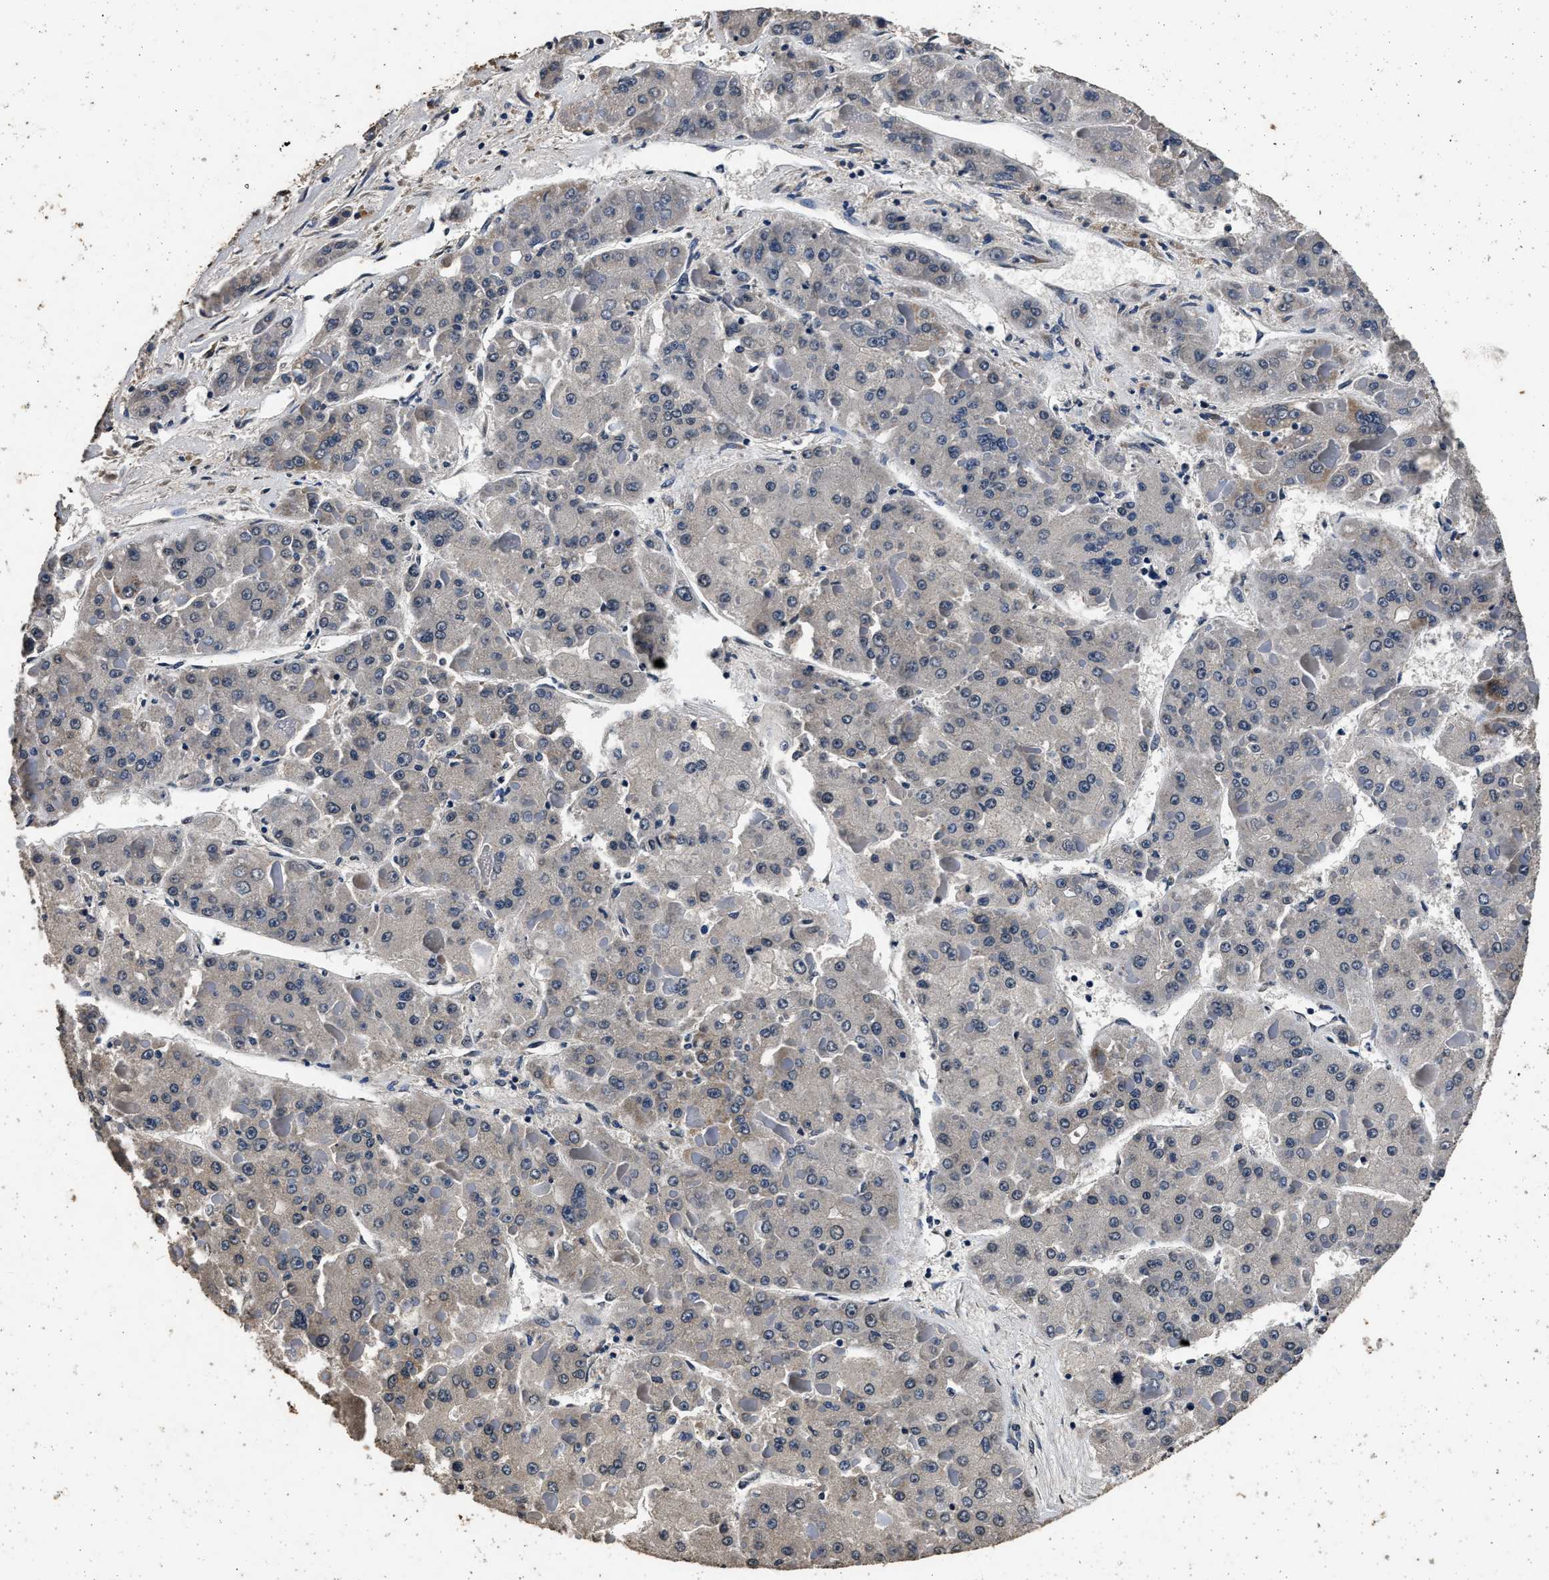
{"staining": {"intensity": "negative", "quantity": "none", "location": "none"}, "tissue": "liver cancer", "cell_type": "Tumor cells", "image_type": "cancer", "snomed": [{"axis": "morphology", "description": "Carcinoma, Hepatocellular, NOS"}, {"axis": "topography", "description": "Liver"}], "caption": "This photomicrograph is of hepatocellular carcinoma (liver) stained with immunohistochemistry (IHC) to label a protein in brown with the nuclei are counter-stained blue. There is no expression in tumor cells.", "gene": "CSTF1", "patient": {"sex": "female", "age": 73}}